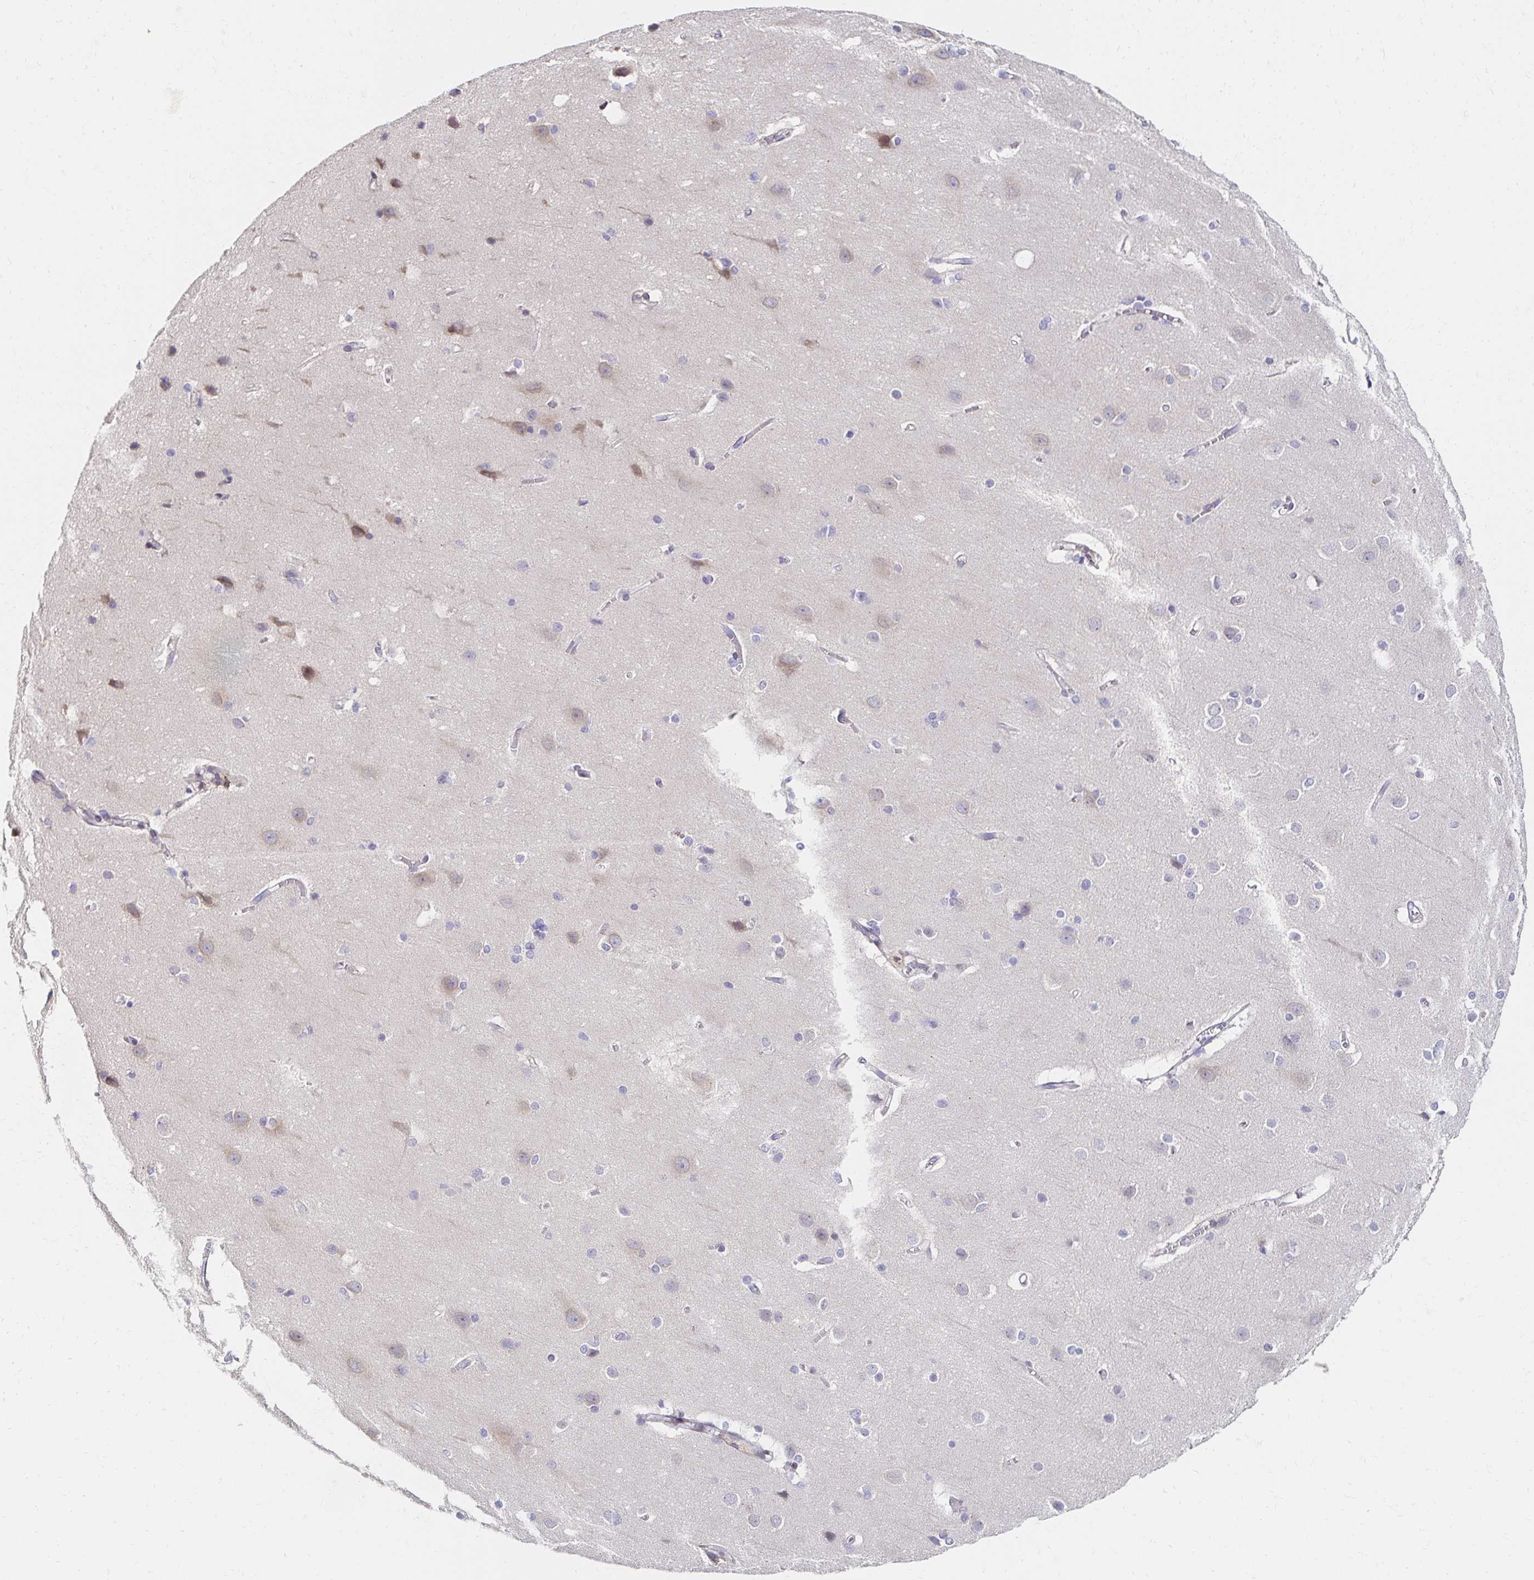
{"staining": {"intensity": "negative", "quantity": "none", "location": "none"}, "tissue": "cerebral cortex", "cell_type": "Endothelial cells", "image_type": "normal", "snomed": [{"axis": "morphology", "description": "Normal tissue, NOS"}, {"axis": "topography", "description": "Cerebral cortex"}], "caption": "DAB (3,3'-diaminobenzidine) immunohistochemical staining of normal cerebral cortex reveals no significant expression in endothelial cells. (DAB IHC visualized using brightfield microscopy, high magnification).", "gene": "AKAP14", "patient": {"sex": "male", "age": 37}}